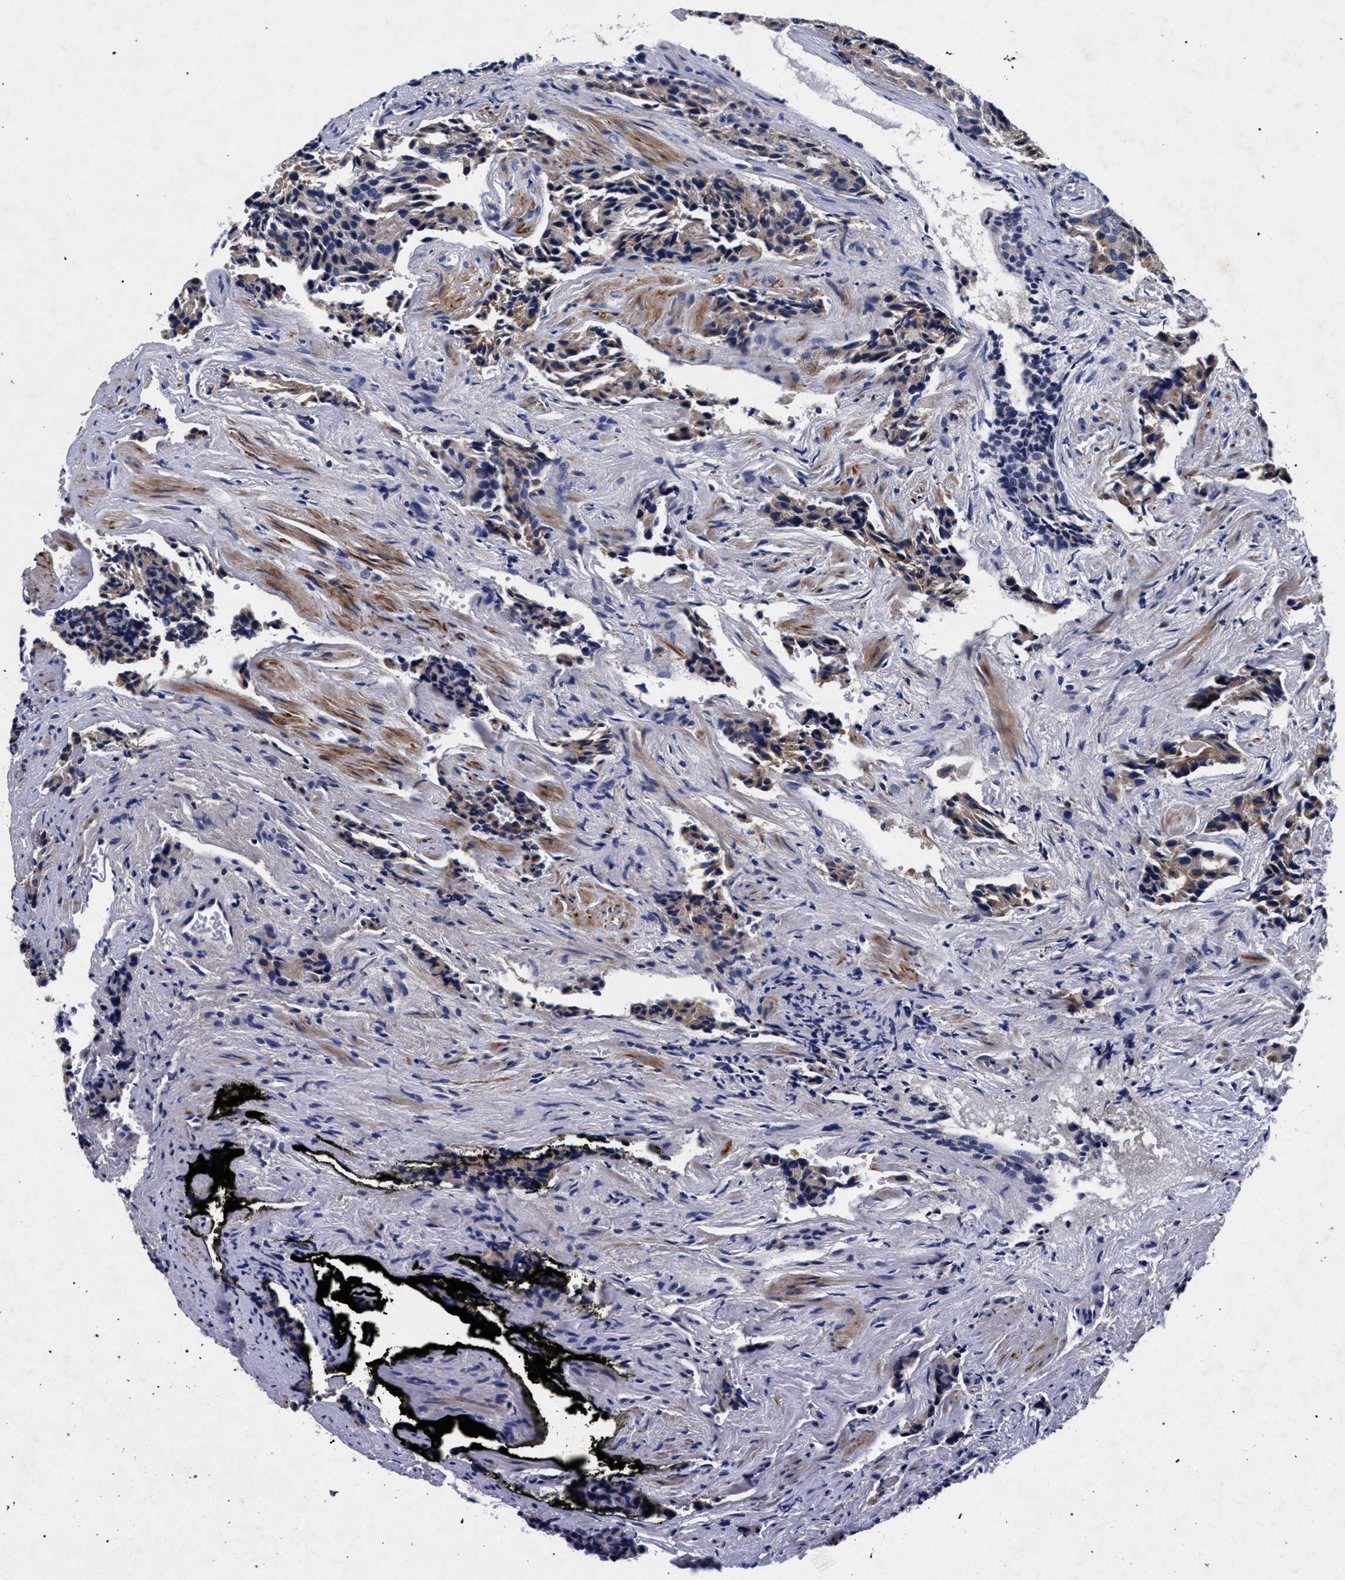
{"staining": {"intensity": "weak", "quantity": "25%-75%", "location": "cytoplasmic/membranous"}, "tissue": "prostate cancer", "cell_type": "Tumor cells", "image_type": "cancer", "snomed": [{"axis": "morphology", "description": "Adenocarcinoma, High grade"}, {"axis": "topography", "description": "Prostate"}], "caption": "Adenocarcinoma (high-grade) (prostate) stained for a protein (brown) reveals weak cytoplasmic/membranous positive positivity in about 25%-75% of tumor cells.", "gene": "HSD17B14", "patient": {"sex": "male", "age": 58}}